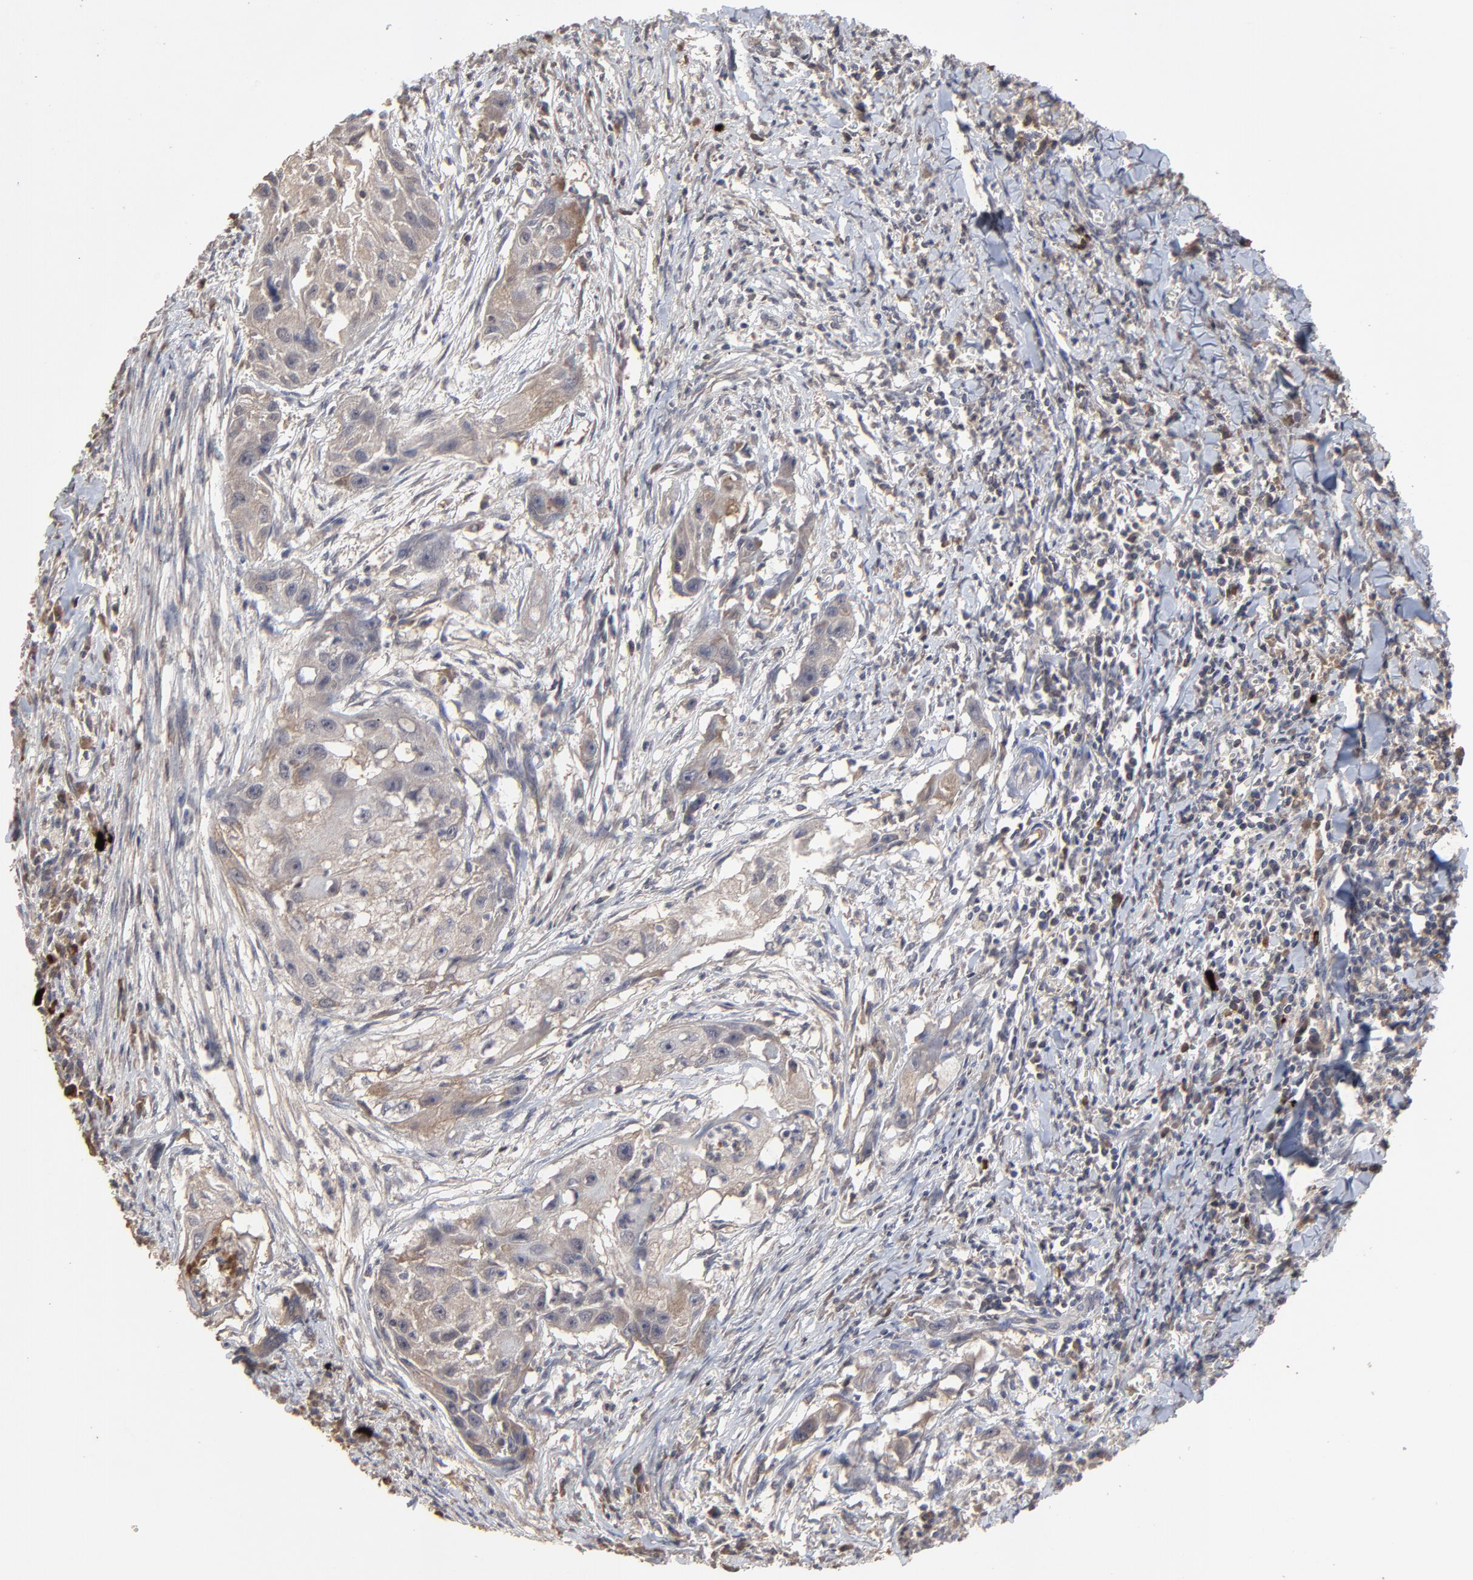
{"staining": {"intensity": "weak", "quantity": ">75%", "location": "cytoplasmic/membranous"}, "tissue": "head and neck cancer", "cell_type": "Tumor cells", "image_type": "cancer", "snomed": [{"axis": "morphology", "description": "Squamous cell carcinoma, NOS"}, {"axis": "topography", "description": "Head-Neck"}], "caption": "Protein analysis of squamous cell carcinoma (head and neck) tissue reveals weak cytoplasmic/membranous expression in approximately >75% of tumor cells.", "gene": "VPREB3", "patient": {"sex": "male", "age": 64}}